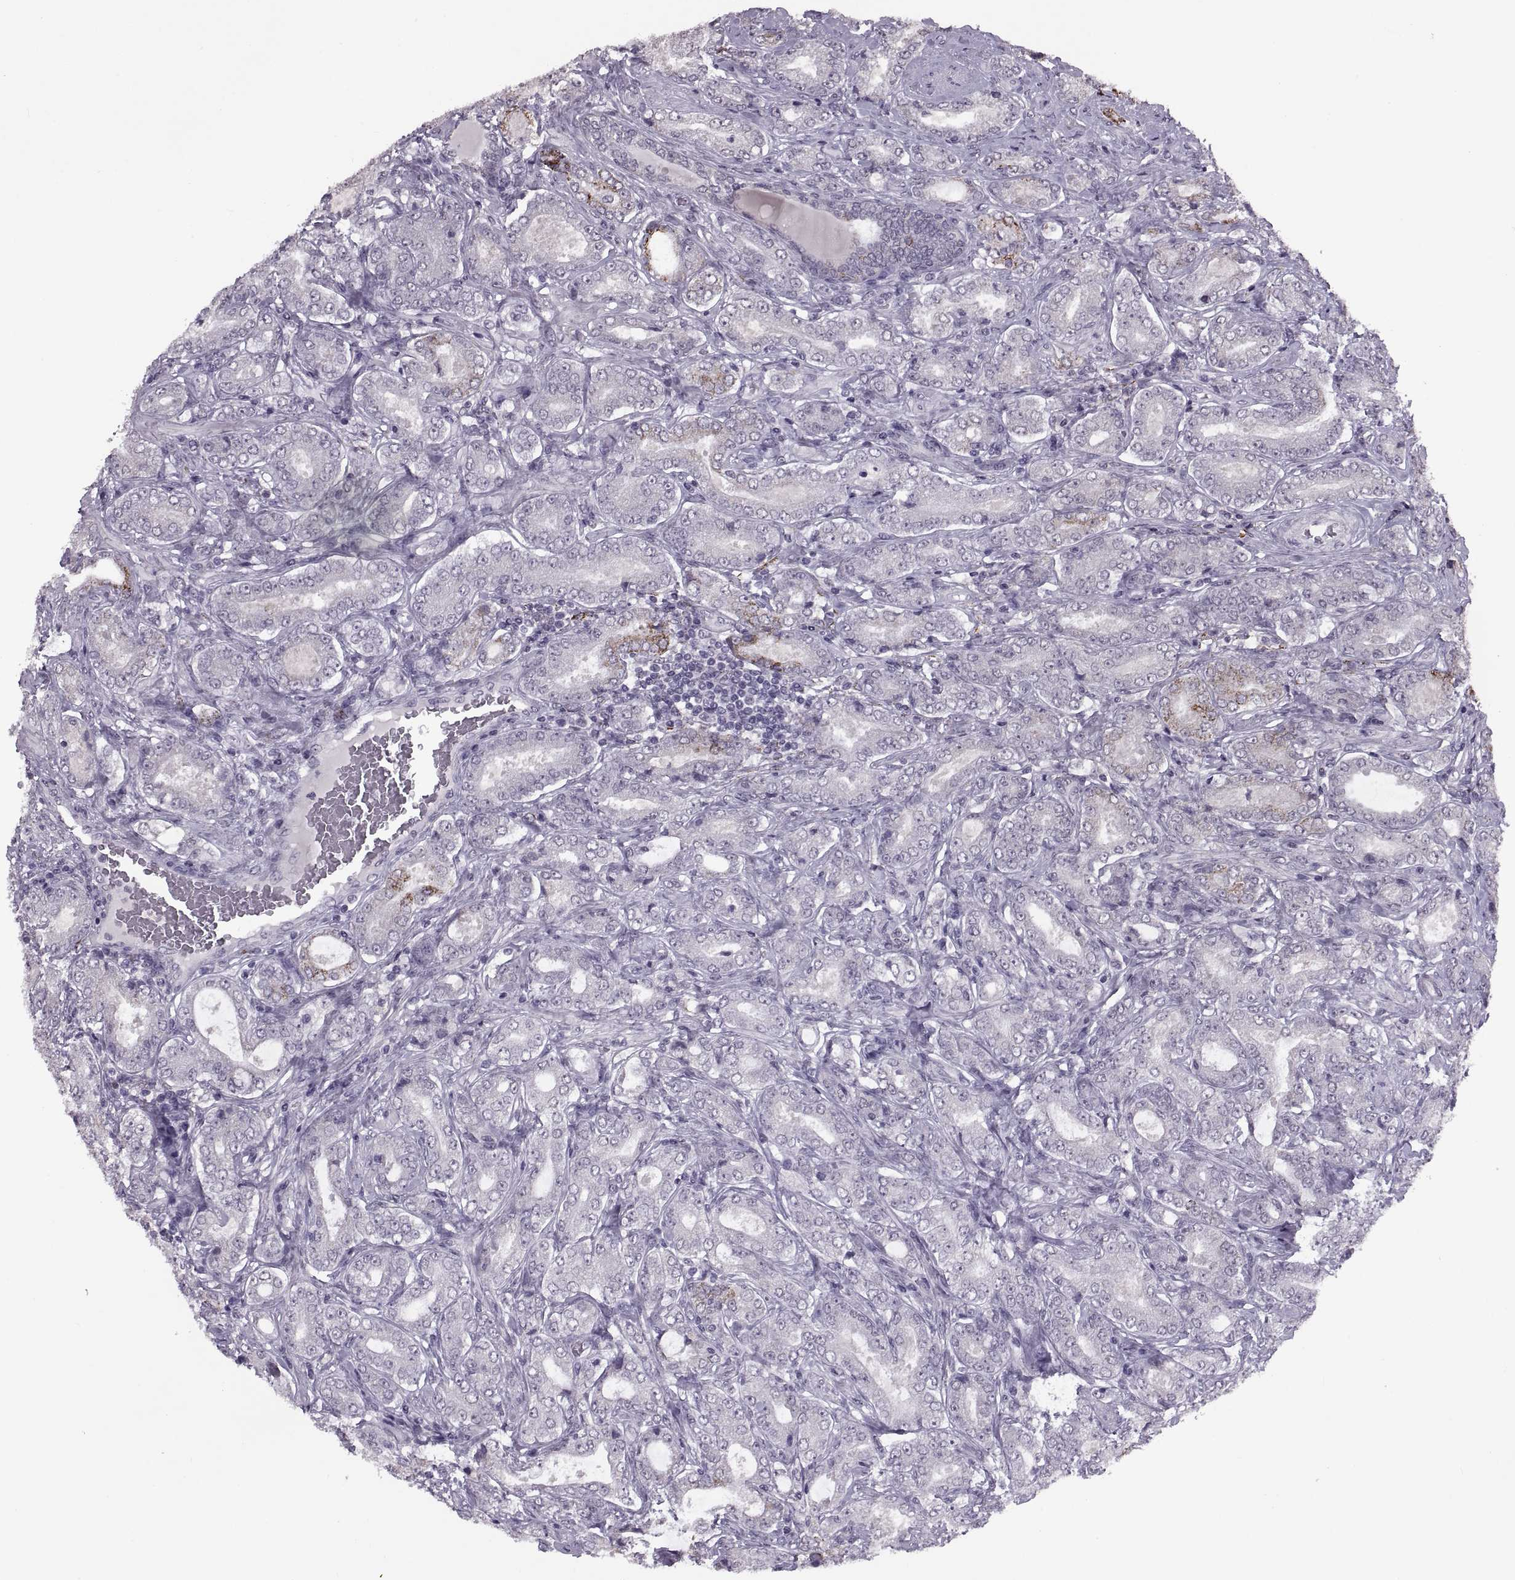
{"staining": {"intensity": "negative", "quantity": "none", "location": "none"}, "tissue": "prostate cancer", "cell_type": "Tumor cells", "image_type": "cancer", "snomed": [{"axis": "morphology", "description": "Adenocarcinoma, NOS"}, {"axis": "topography", "description": "Prostate"}], "caption": "This is a micrograph of IHC staining of prostate cancer, which shows no expression in tumor cells.", "gene": "OTP", "patient": {"sex": "male", "age": 64}}